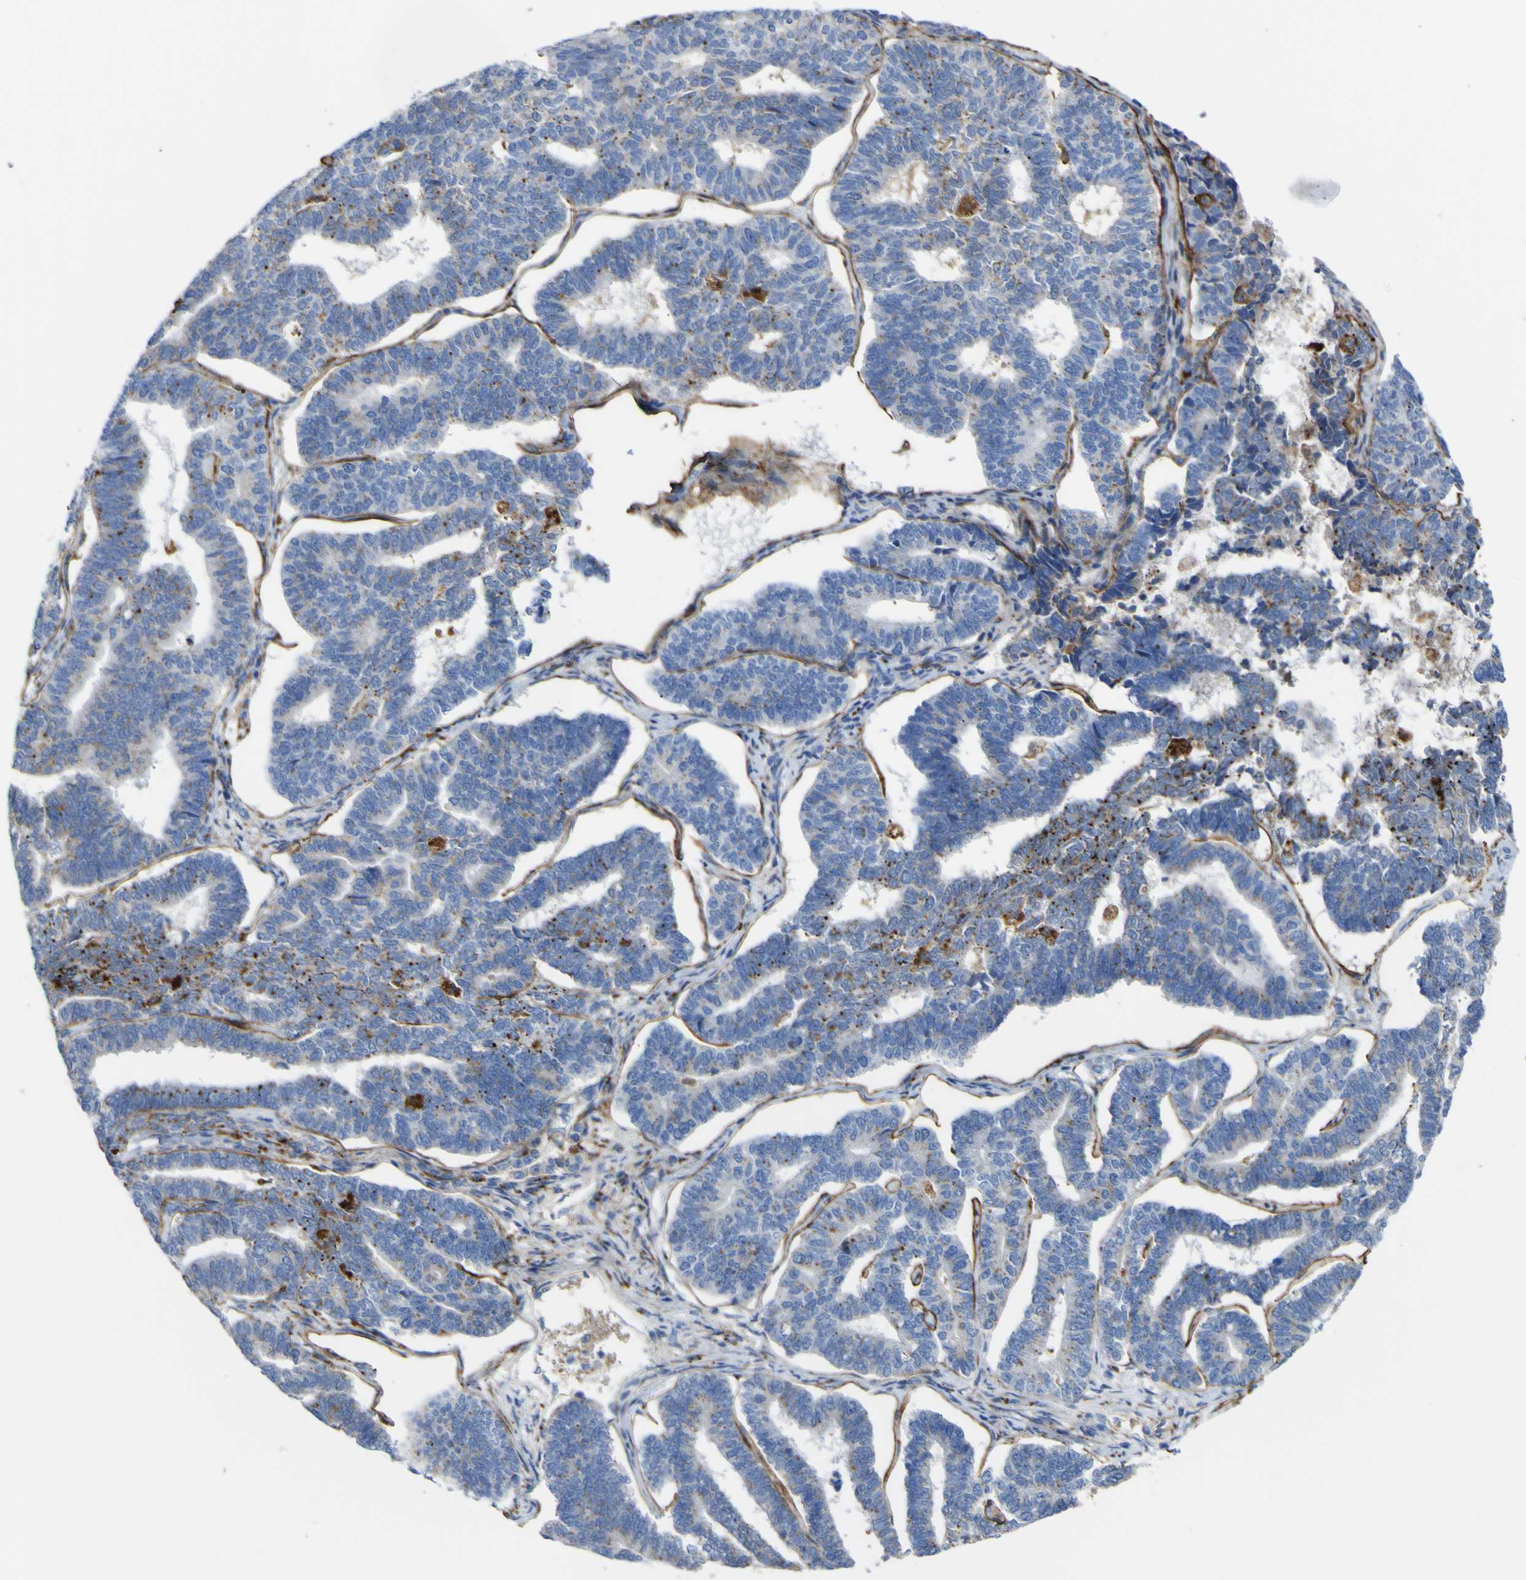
{"staining": {"intensity": "moderate", "quantity": "<25%", "location": "cytoplasmic/membranous"}, "tissue": "endometrial cancer", "cell_type": "Tumor cells", "image_type": "cancer", "snomed": [{"axis": "morphology", "description": "Adenocarcinoma, NOS"}, {"axis": "topography", "description": "Endometrium"}], "caption": "Moderate cytoplasmic/membranous positivity is identified in approximately <25% of tumor cells in endometrial adenocarcinoma.", "gene": "PTPRF", "patient": {"sex": "female", "age": 70}}